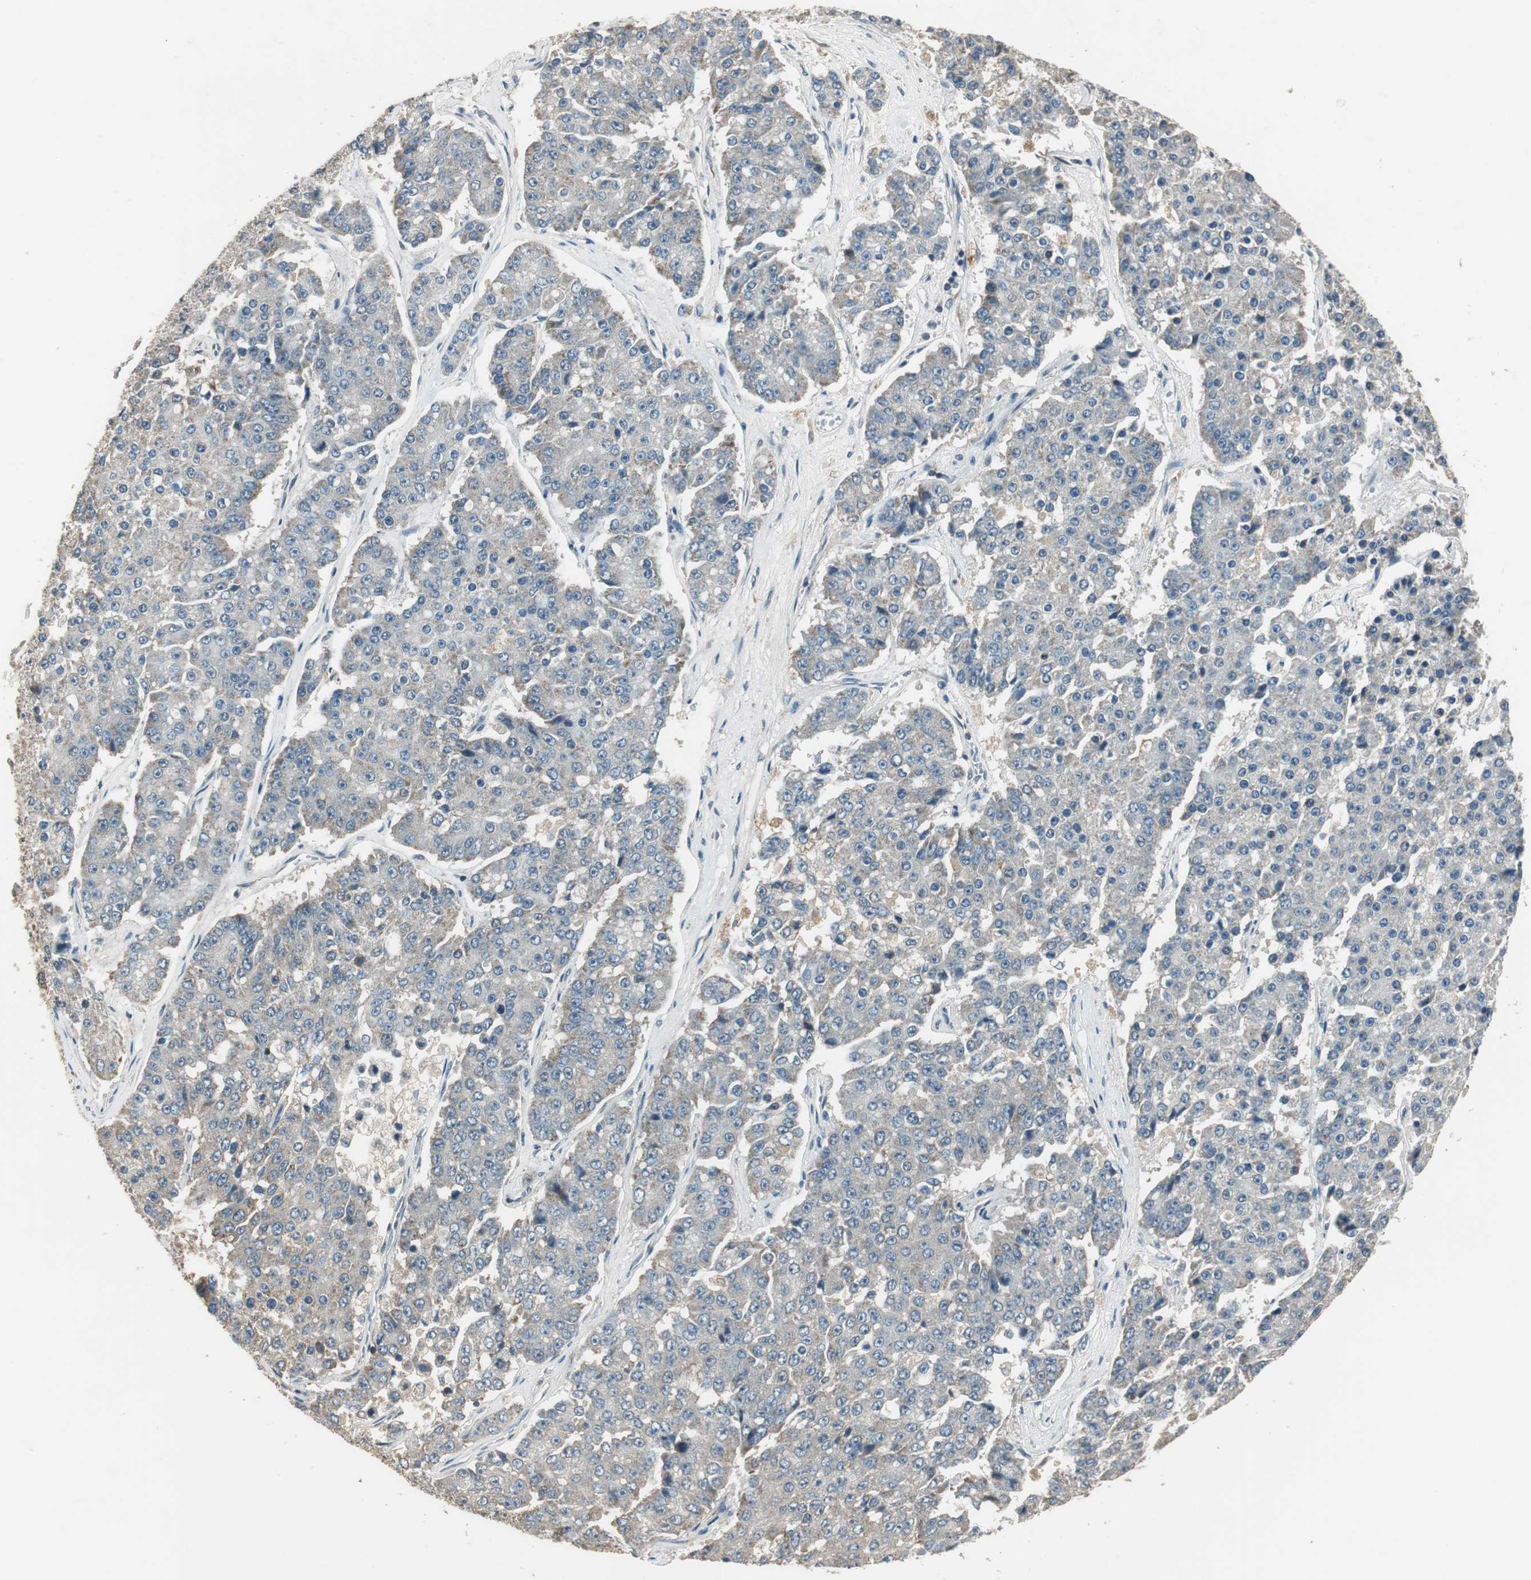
{"staining": {"intensity": "weak", "quantity": "25%-75%", "location": "cytoplasmic/membranous"}, "tissue": "pancreatic cancer", "cell_type": "Tumor cells", "image_type": "cancer", "snomed": [{"axis": "morphology", "description": "Adenocarcinoma, NOS"}, {"axis": "topography", "description": "Pancreas"}], "caption": "Immunohistochemistry of adenocarcinoma (pancreatic) demonstrates low levels of weak cytoplasmic/membranous expression in approximately 25%-75% of tumor cells. Nuclei are stained in blue.", "gene": "MSTO1", "patient": {"sex": "male", "age": 50}}